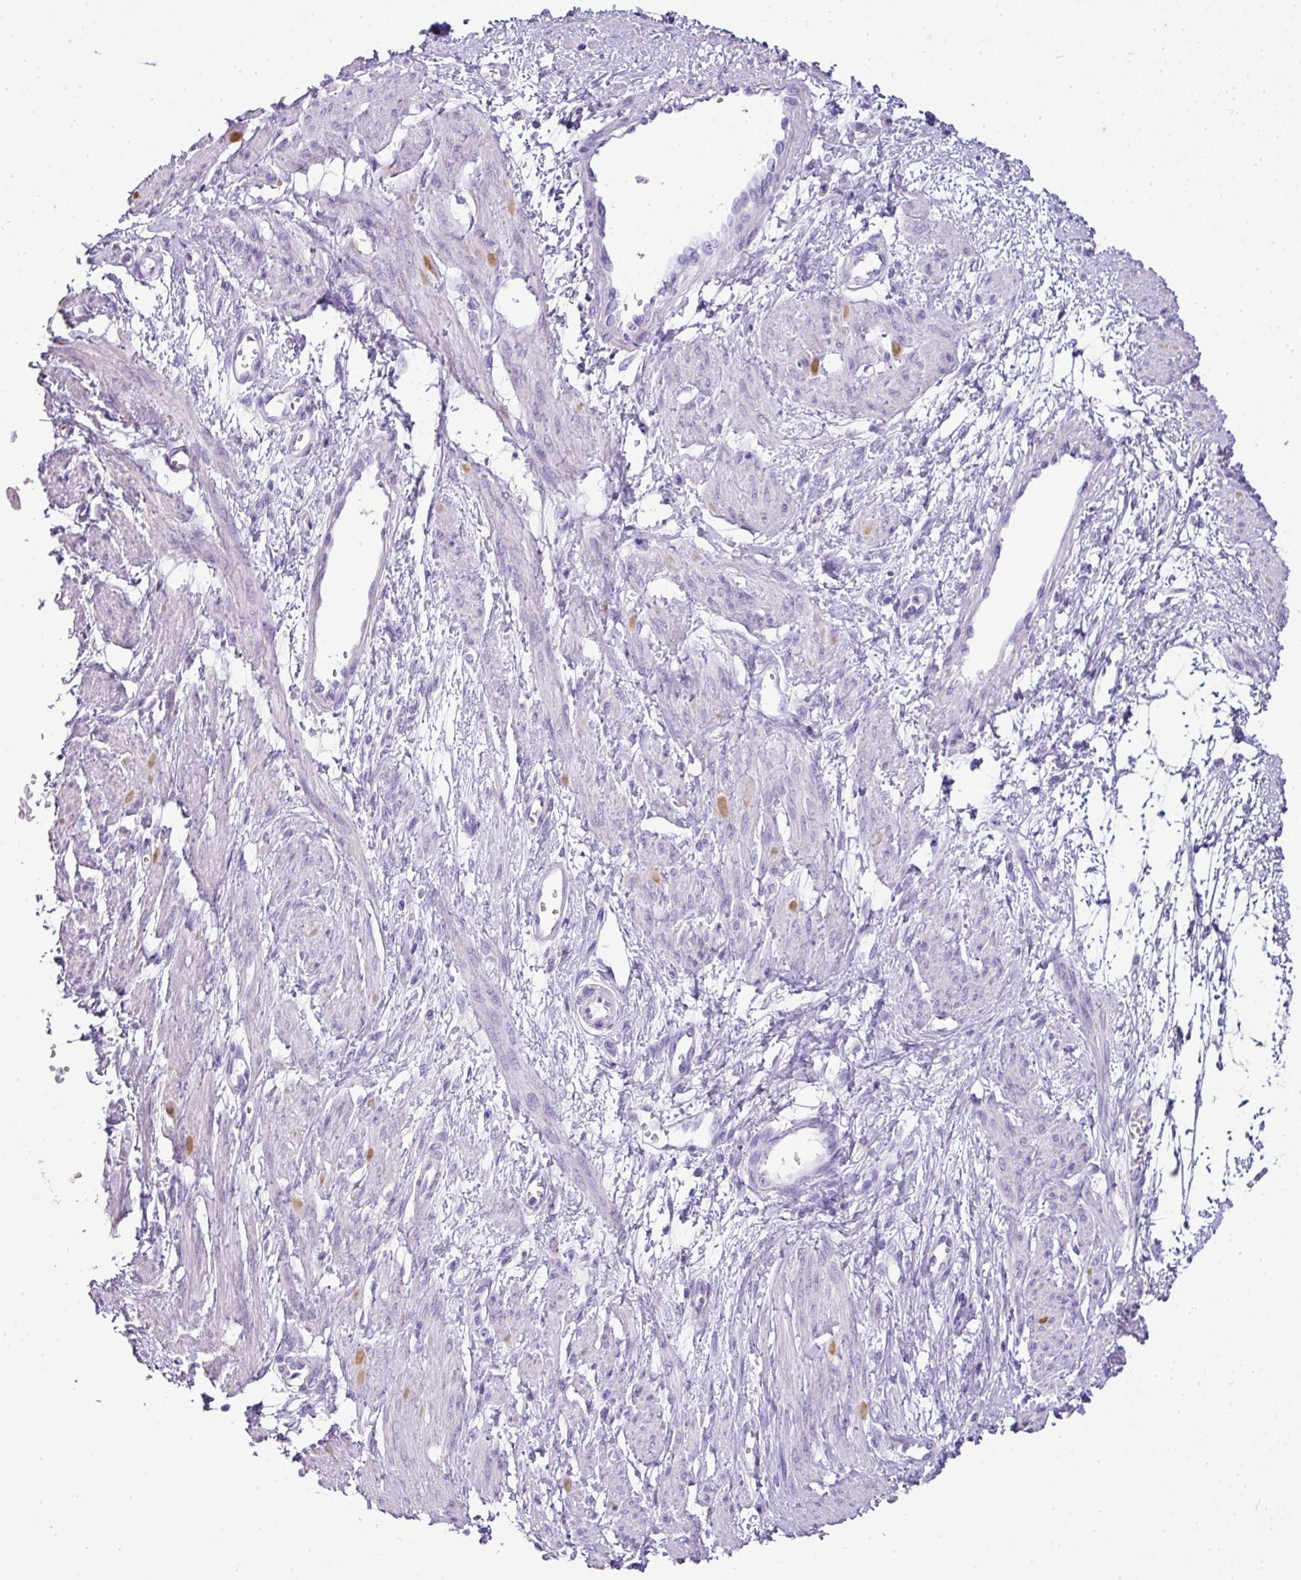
{"staining": {"intensity": "negative", "quantity": "none", "location": "none"}, "tissue": "smooth muscle", "cell_type": "Smooth muscle cells", "image_type": "normal", "snomed": [{"axis": "morphology", "description": "Normal tissue, NOS"}, {"axis": "topography", "description": "Smooth muscle"}, {"axis": "topography", "description": "Uterus"}], "caption": "Smooth muscle cells show no significant protein expression in benign smooth muscle. (DAB (3,3'-diaminobenzidine) immunohistochemistry (IHC) with hematoxylin counter stain).", "gene": "BCL11A", "patient": {"sex": "female", "age": 39}}